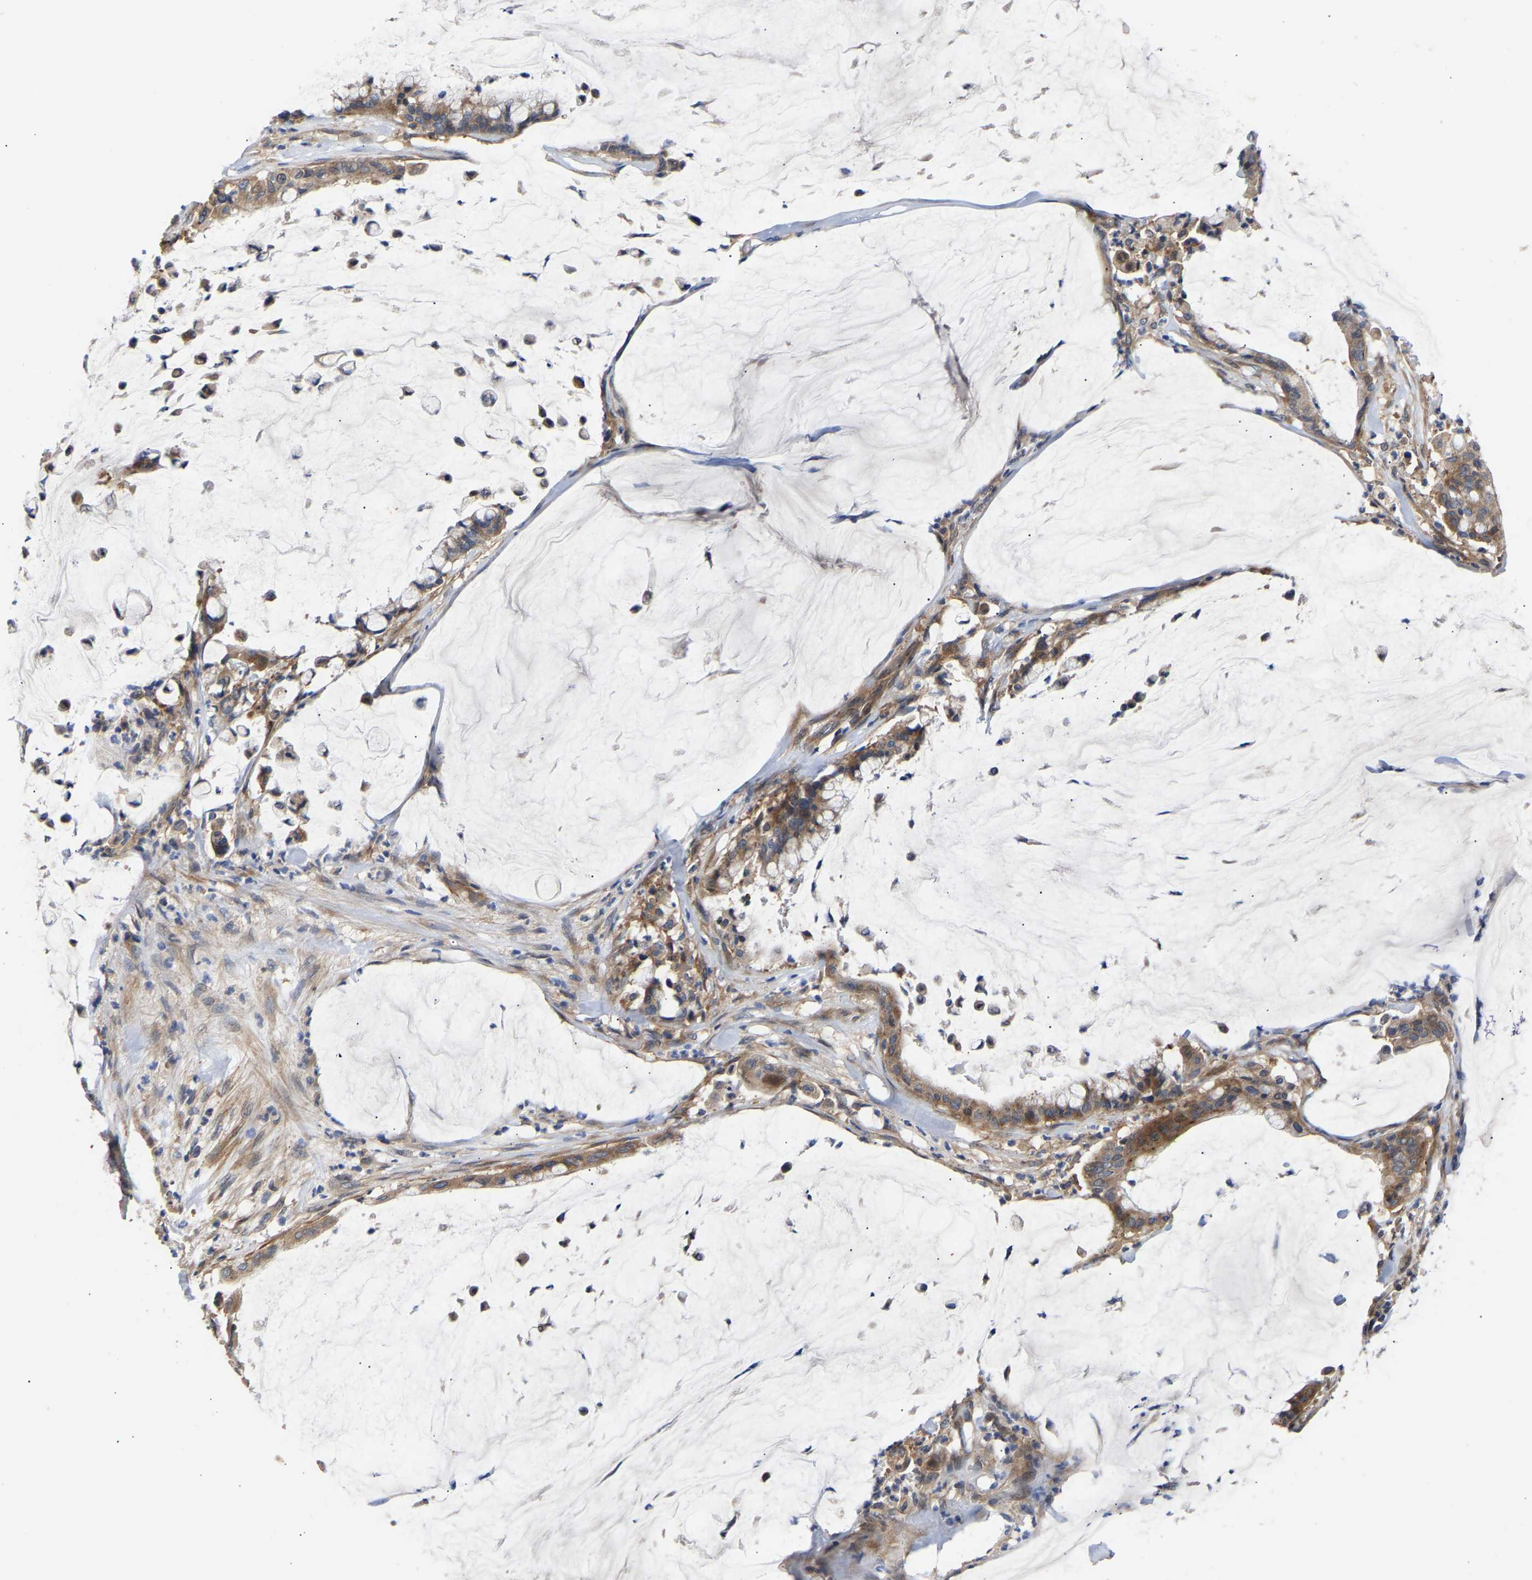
{"staining": {"intensity": "moderate", "quantity": ">75%", "location": "cytoplasmic/membranous"}, "tissue": "pancreatic cancer", "cell_type": "Tumor cells", "image_type": "cancer", "snomed": [{"axis": "morphology", "description": "Adenocarcinoma, NOS"}, {"axis": "topography", "description": "Pancreas"}], "caption": "Human adenocarcinoma (pancreatic) stained with a brown dye shows moderate cytoplasmic/membranous positive expression in about >75% of tumor cells.", "gene": "KASH5", "patient": {"sex": "male", "age": 41}}